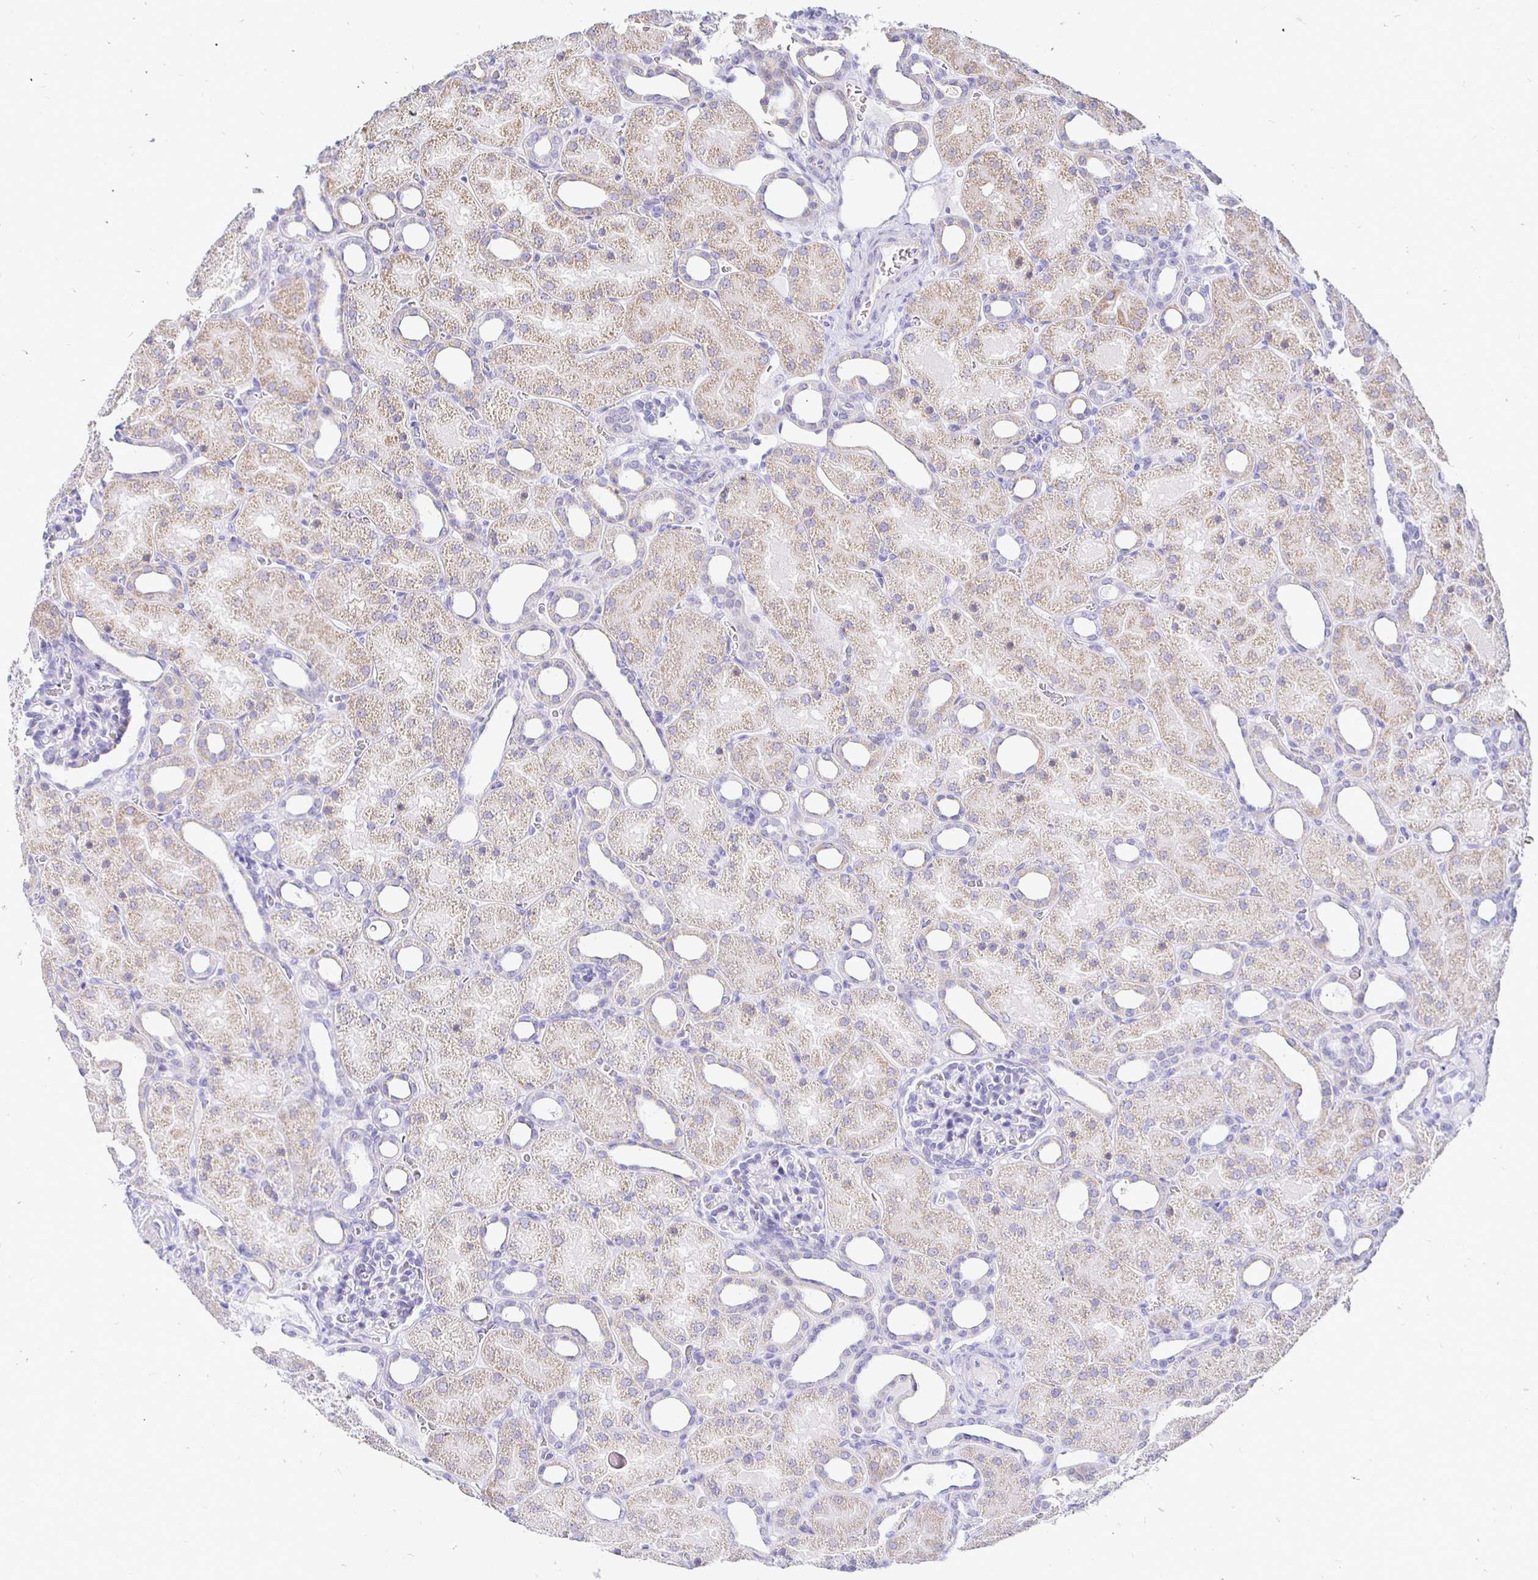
{"staining": {"intensity": "negative", "quantity": "none", "location": "none"}, "tissue": "kidney", "cell_type": "Cells in glomeruli", "image_type": "normal", "snomed": [{"axis": "morphology", "description": "Normal tissue, NOS"}, {"axis": "topography", "description": "Kidney"}], "caption": "There is no significant expression in cells in glomeruli of kidney. Brightfield microscopy of immunohistochemistry (IHC) stained with DAB (brown) and hematoxylin (blue), captured at high magnification.", "gene": "CR2", "patient": {"sex": "male", "age": 2}}